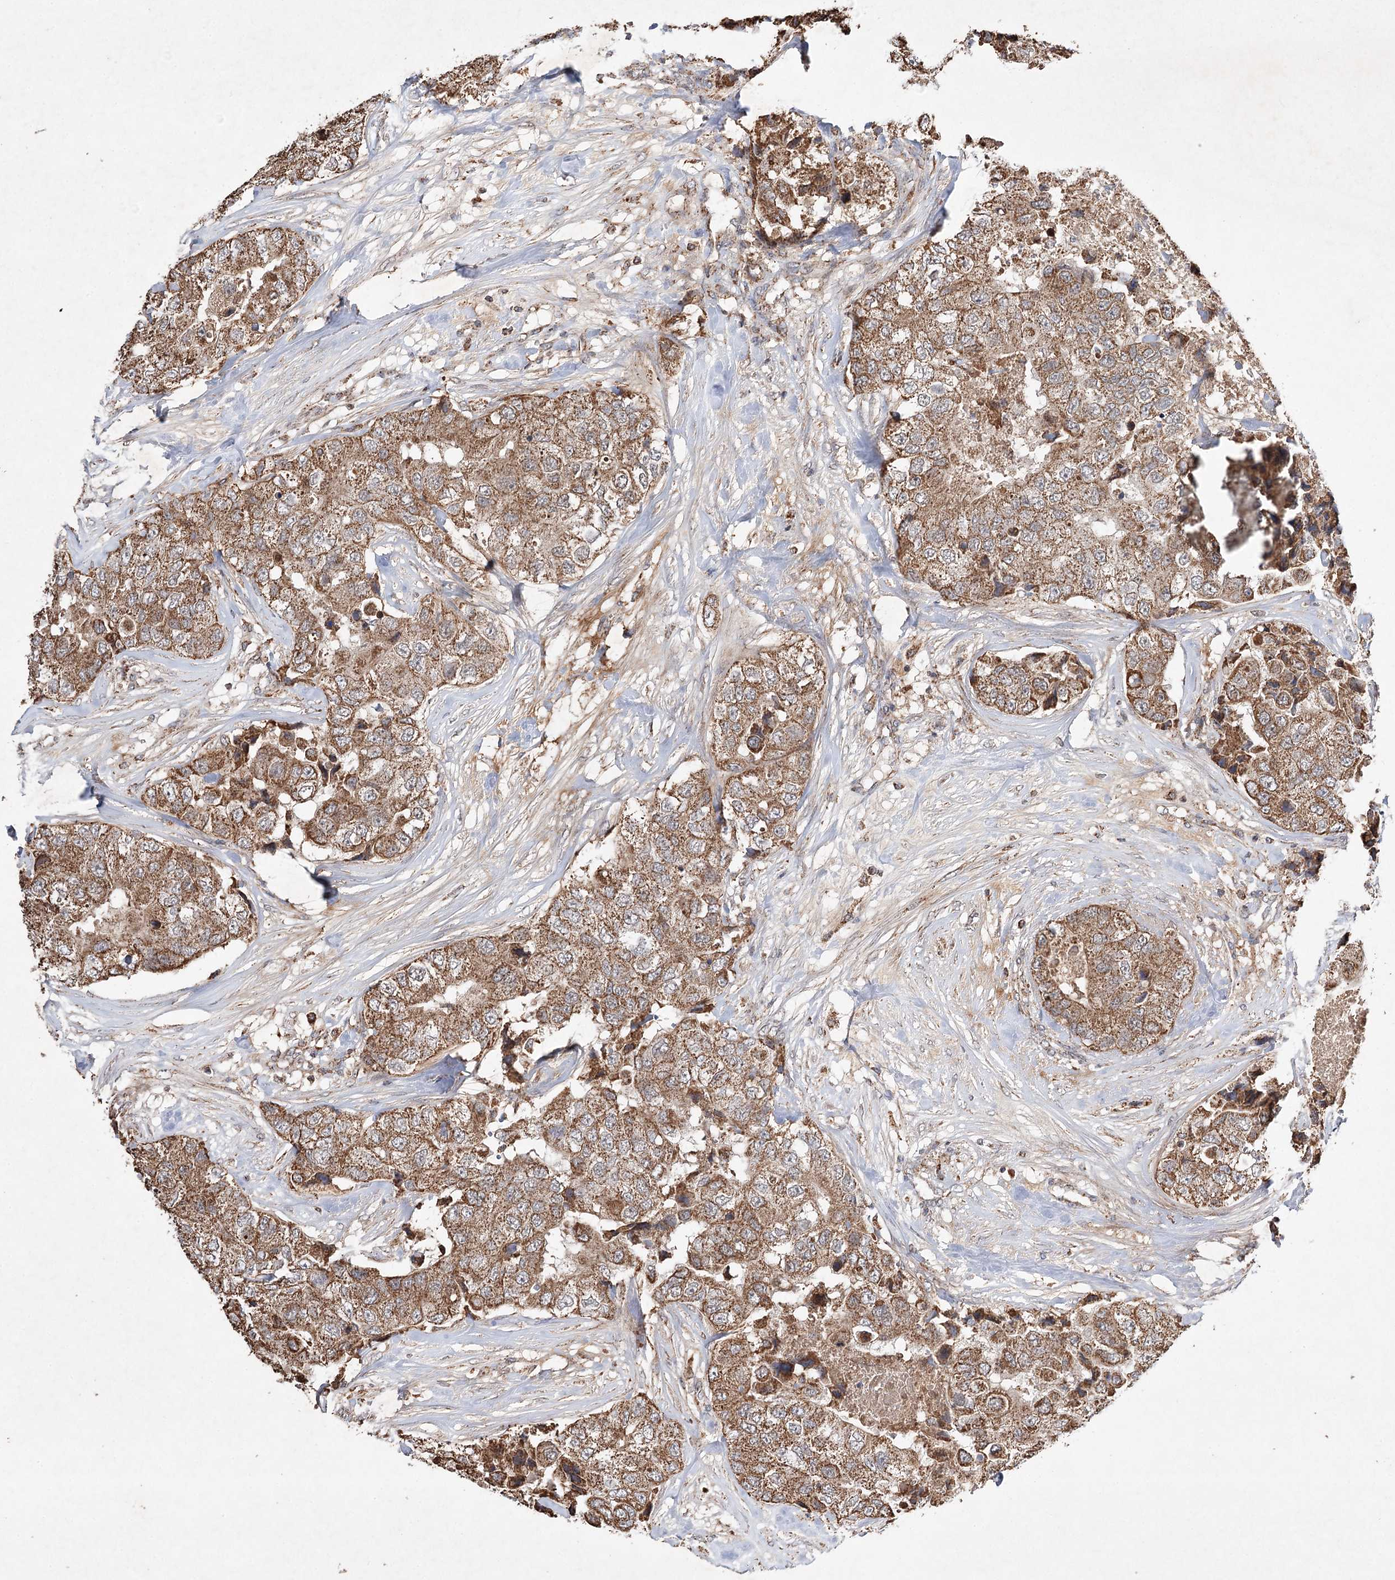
{"staining": {"intensity": "moderate", "quantity": ">75%", "location": "cytoplasmic/membranous"}, "tissue": "breast cancer", "cell_type": "Tumor cells", "image_type": "cancer", "snomed": [{"axis": "morphology", "description": "Duct carcinoma"}, {"axis": "topography", "description": "Breast"}], "caption": "Protein expression analysis of breast infiltrating ductal carcinoma demonstrates moderate cytoplasmic/membranous staining in approximately >75% of tumor cells. (Brightfield microscopy of DAB IHC at high magnification).", "gene": "PIK3CB", "patient": {"sex": "female", "age": 62}}